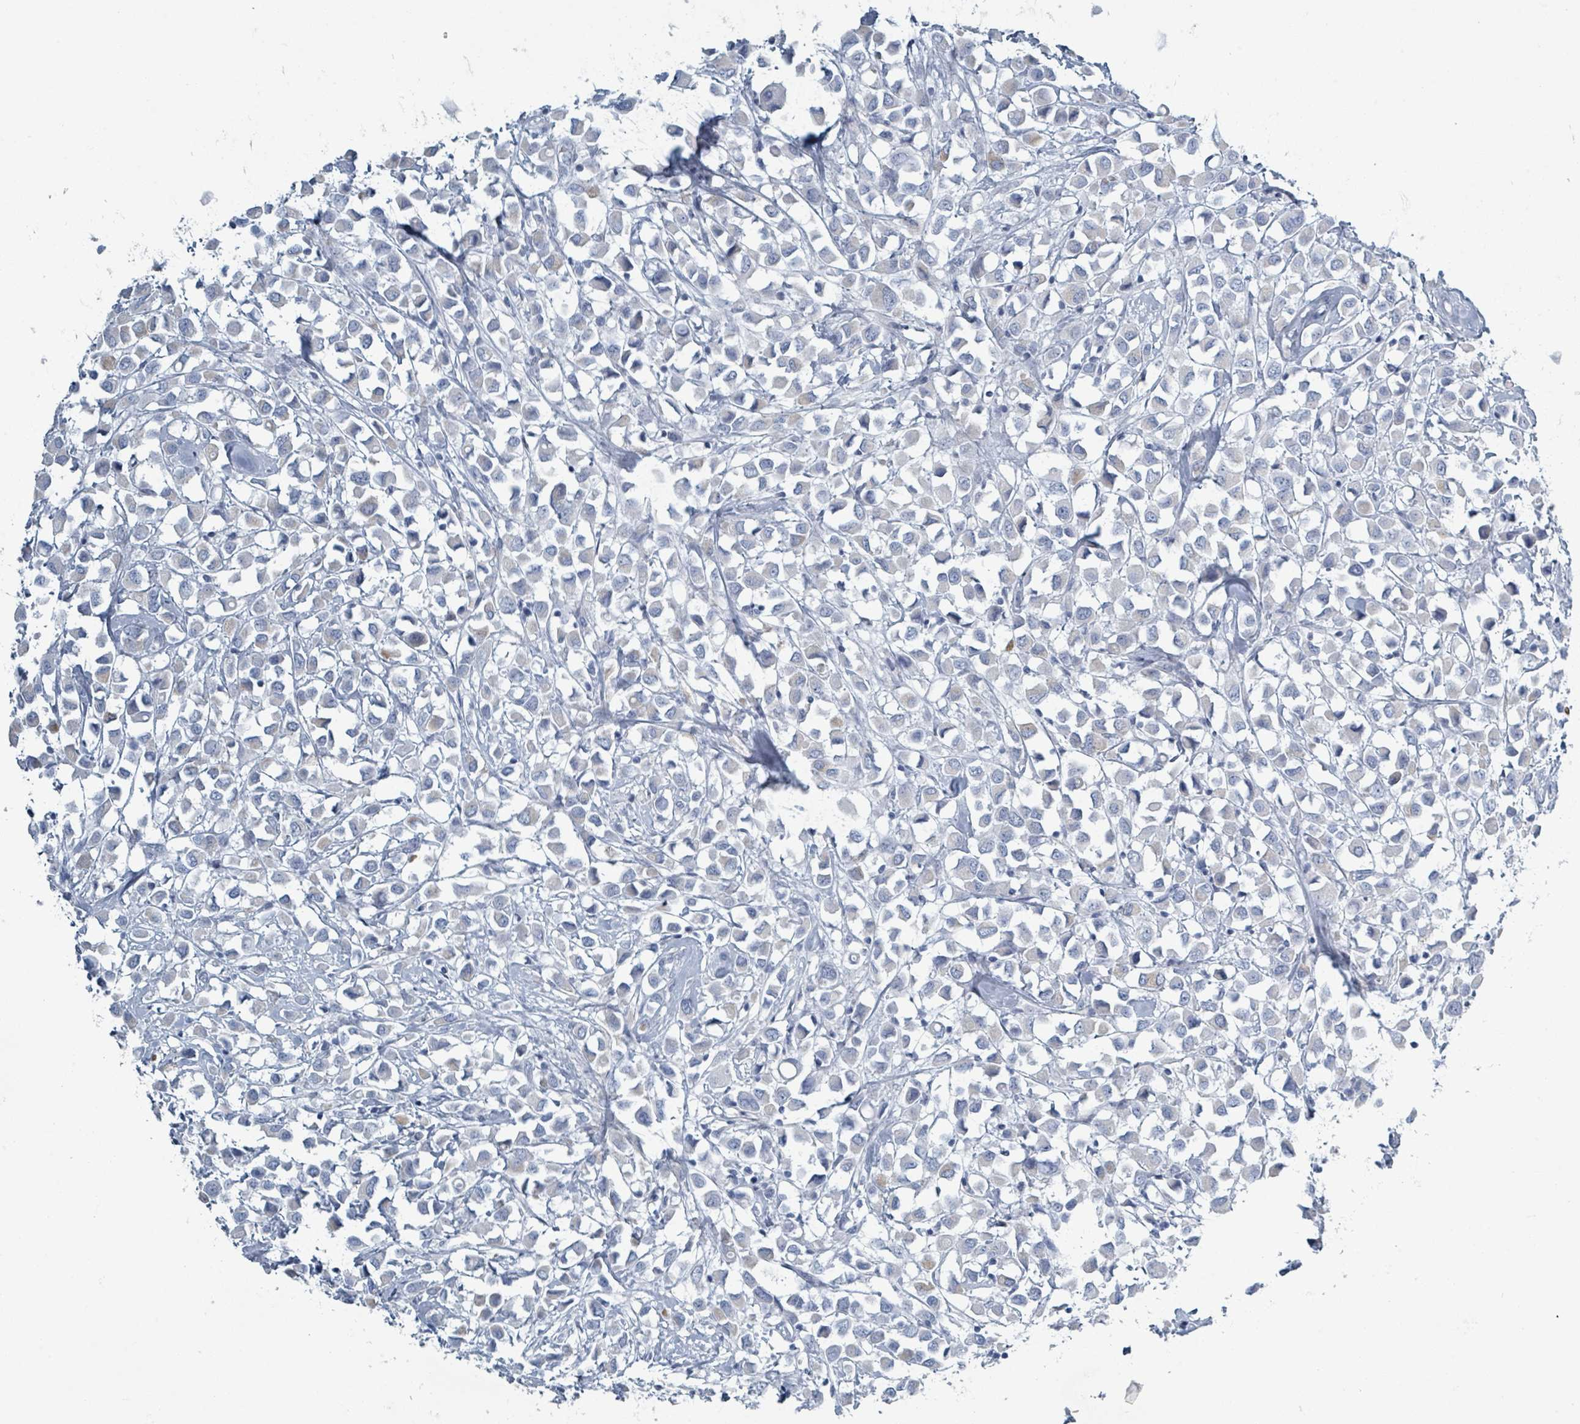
{"staining": {"intensity": "negative", "quantity": "none", "location": "none"}, "tissue": "breast cancer", "cell_type": "Tumor cells", "image_type": "cancer", "snomed": [{"axis": "morphology", "description": "Duct carcinoma"}, {"axis": "topography", "description": "Breast"}], "caption": "Tumor cells show no significant staining in breast cancer.", "gene": "HEATR5A", "patient": {"sex": "female", "age": 61}}